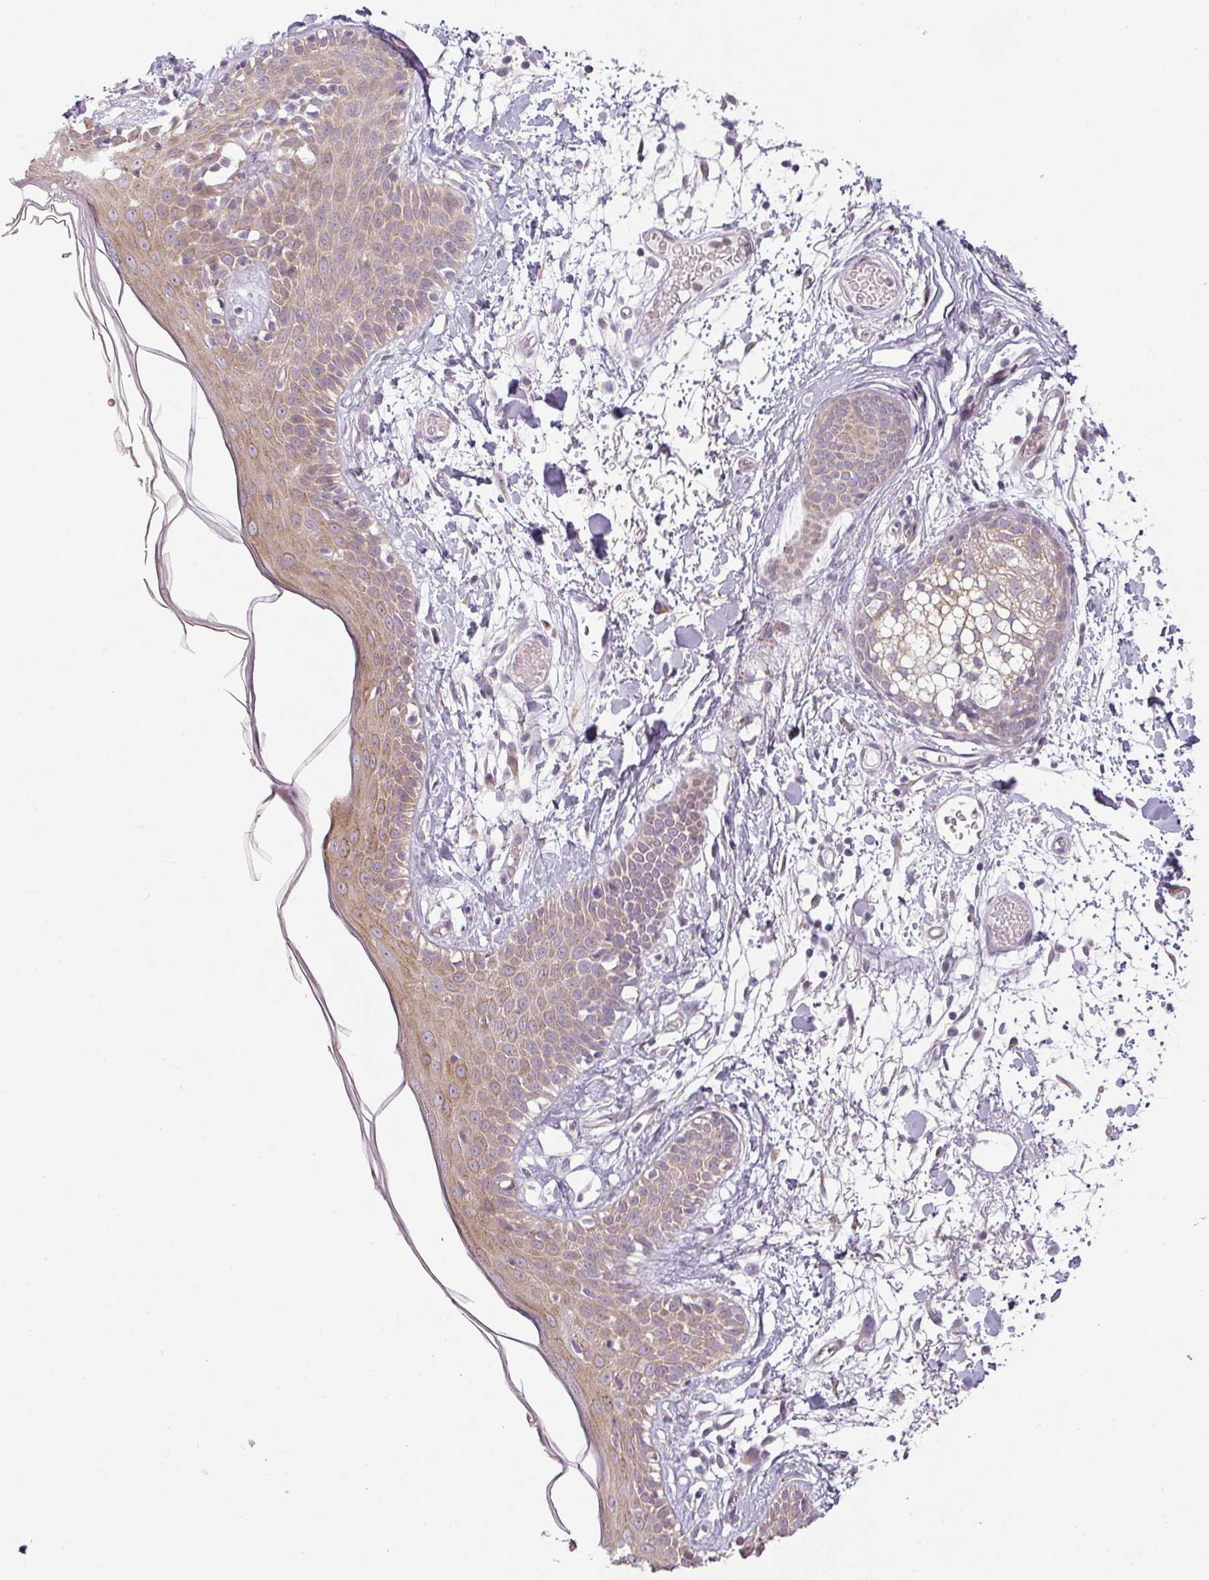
{"staining": {"intensity": "weak", "quantity": "<25%", "location": "cytoplasmic/membranous"}, "tissue": "skin", "cell_type": "Fibroblasts", "image_type": "normal", "snomed": [{"axis": "morphology", "description": "Normal tissue, NOS"}, {"axis": "topography", "description": "Skin"}], "caption": "Normal skin was stained to show a protein in brown. There is no significant staining in fibroblasts.", "gene": "CCDC144A", "patient": {"sex": "male", "age": 79}}